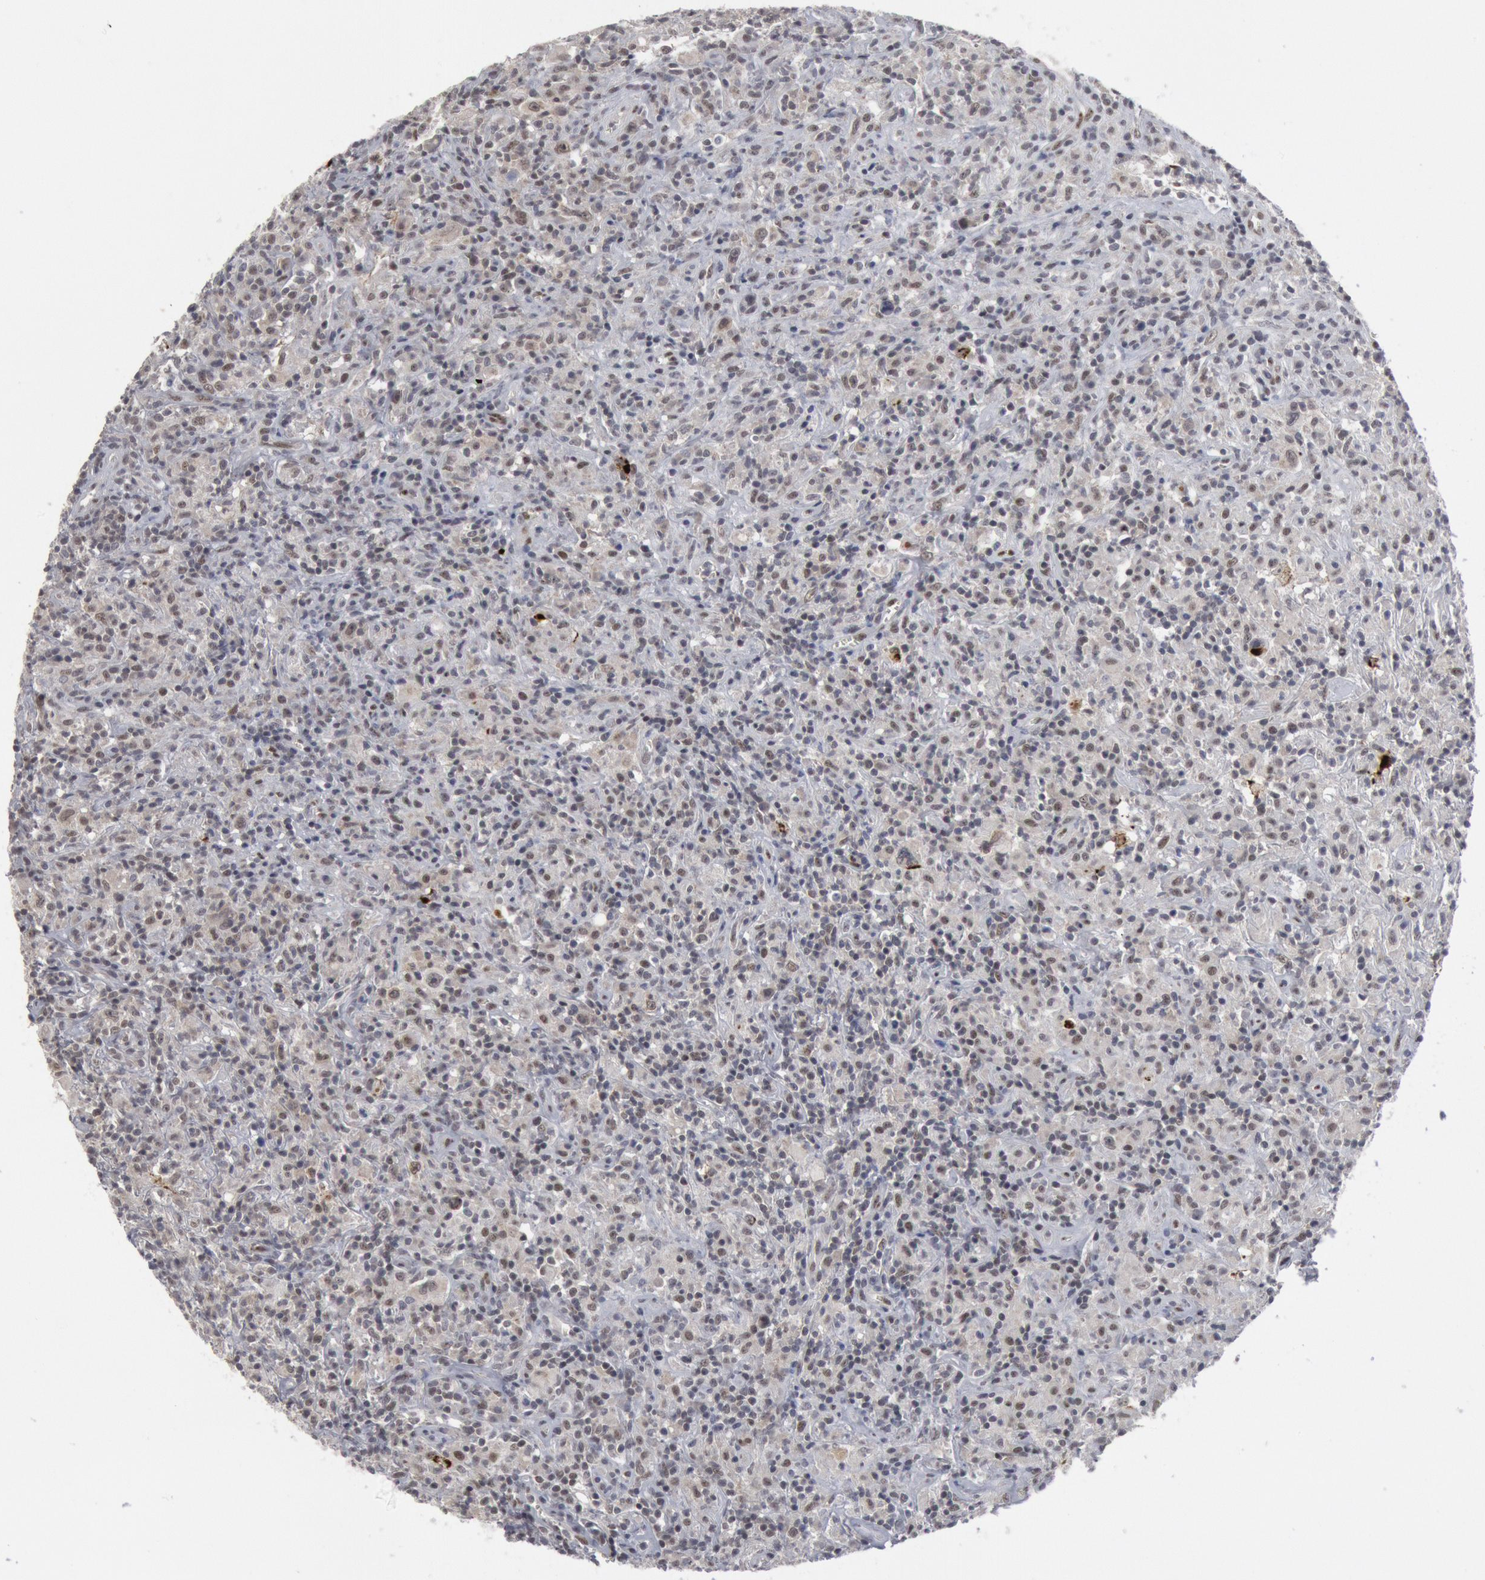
{"staining": {"intensity": "weak", "quantity": "<25%", "location": "nuclear"}, "tissue": "lymphoma", "cell_type": "Tumor cells", "image_type": "cancer", "snomed": [{"axis": "morphology", "description": "Hodgkin's disease, NOS"}, {"axis": "topography", "description": "Lymph node"}], "caption": "IHC of human lymphoma demonstrates no expression in tumor cells. The staining was performed using DAB (3,3'-diaminobenzidine) to visualize the protein expression in brown, while the nuclei were stained in blue with hematoxylin (Magnification: 20x).", "gene": "FOXO1", "patient": {"sex": "male", "age": 46}}